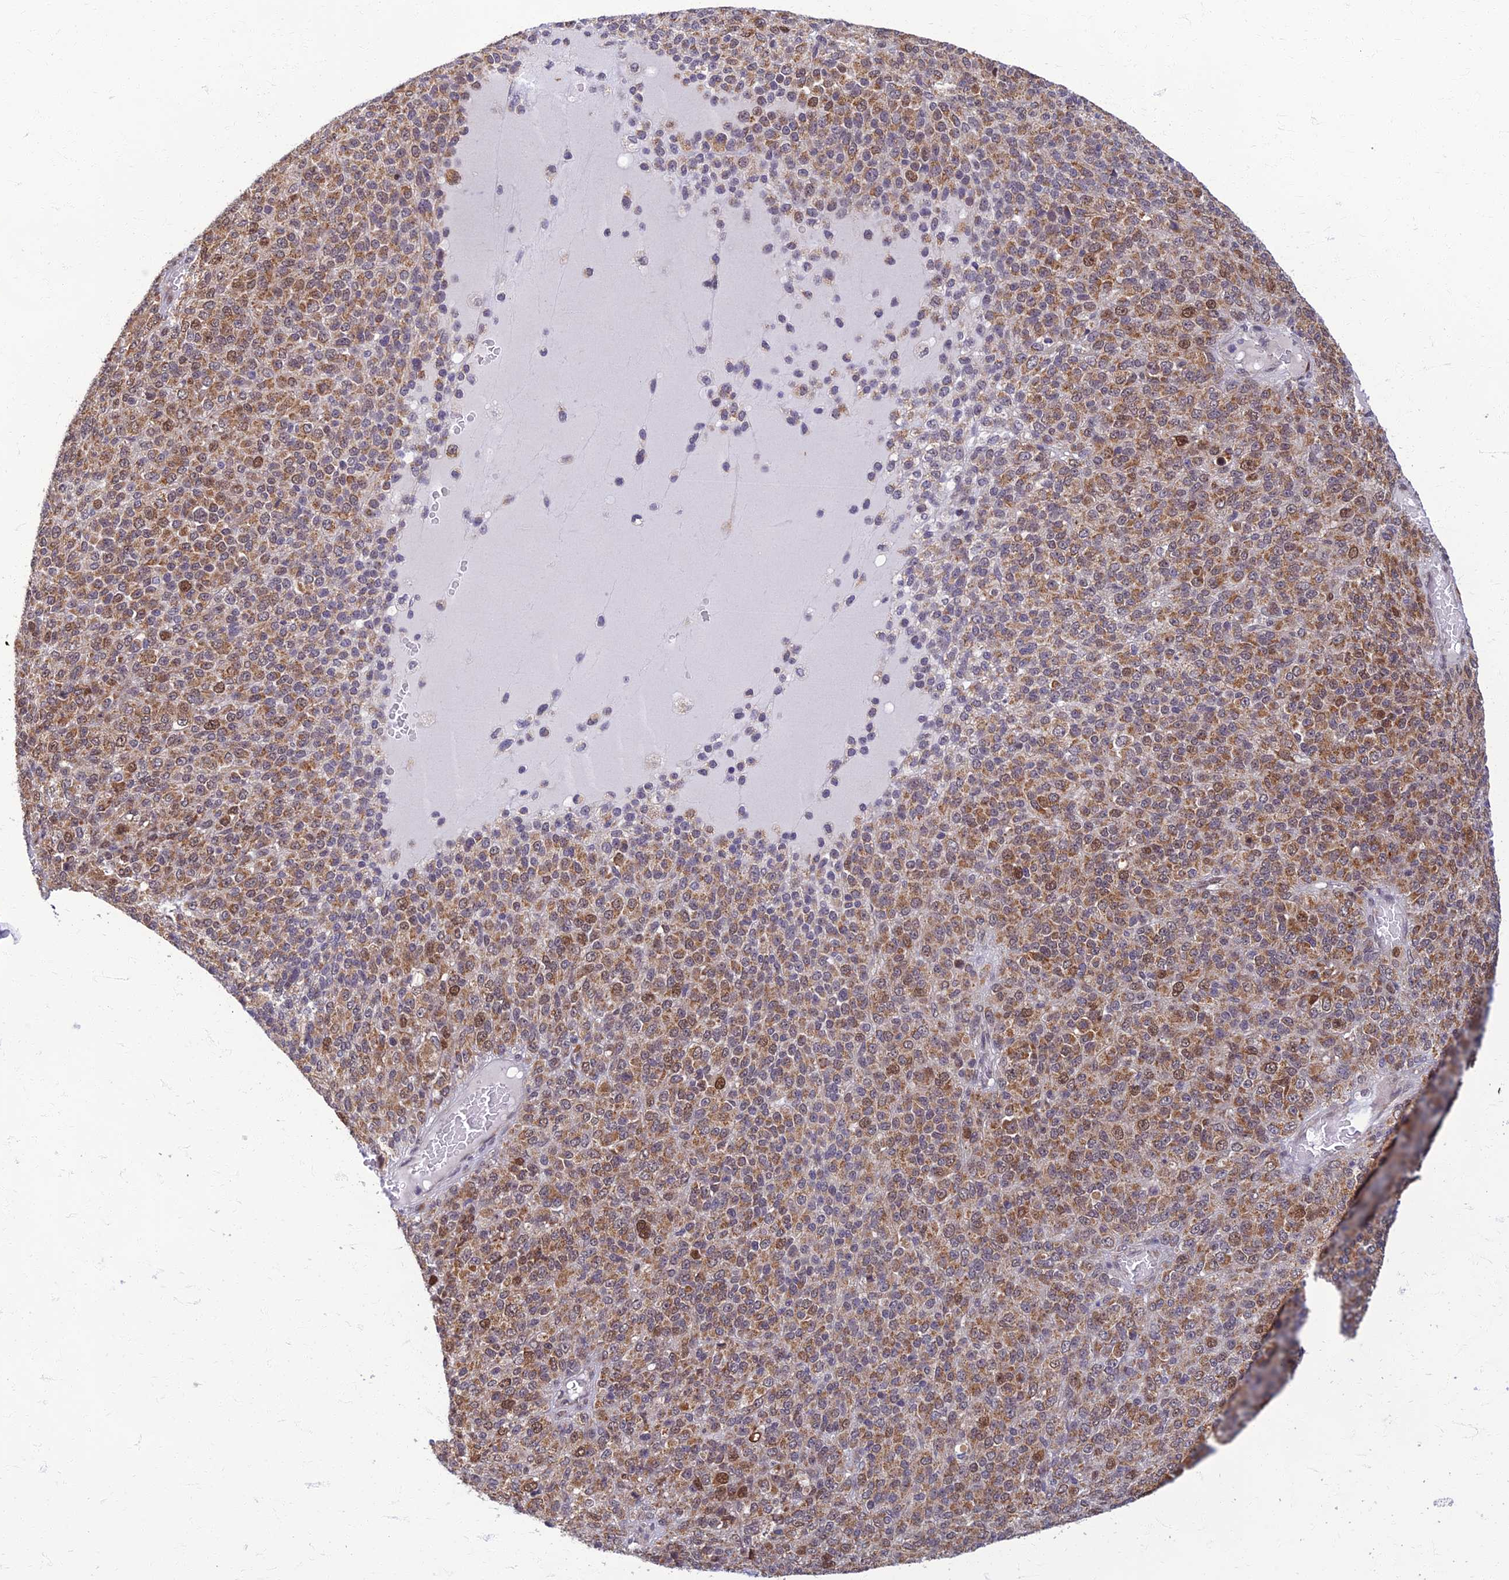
{"staining": {"intensity": "moderate", "quantity": ">75%", "location": "cytoplasmic/membranous,nuclear"}, "tissue": "melanoma", "cell_type": "Tumor cells", "image_type": "cancer", "snomed": [{"axis": "morphology", "description": "Malignant melanoma, Metastatic site"}, {"axis": "topography", "description": "Brain"}], "caption": "Immunohistochemistry (IHC) (DAB (3,3'-diaminobenzidine)) staining of malignant melanoma (metastatic site) demonstrates moderate cytoplasmic/membranous and nuclear protein expression in about >75% of tumor cells. Immunohistochemistry stains the protein in brown and the nuclei are stained blue.", "gene": "EARS2", "patient": {"sex": "female", "age": 56}}